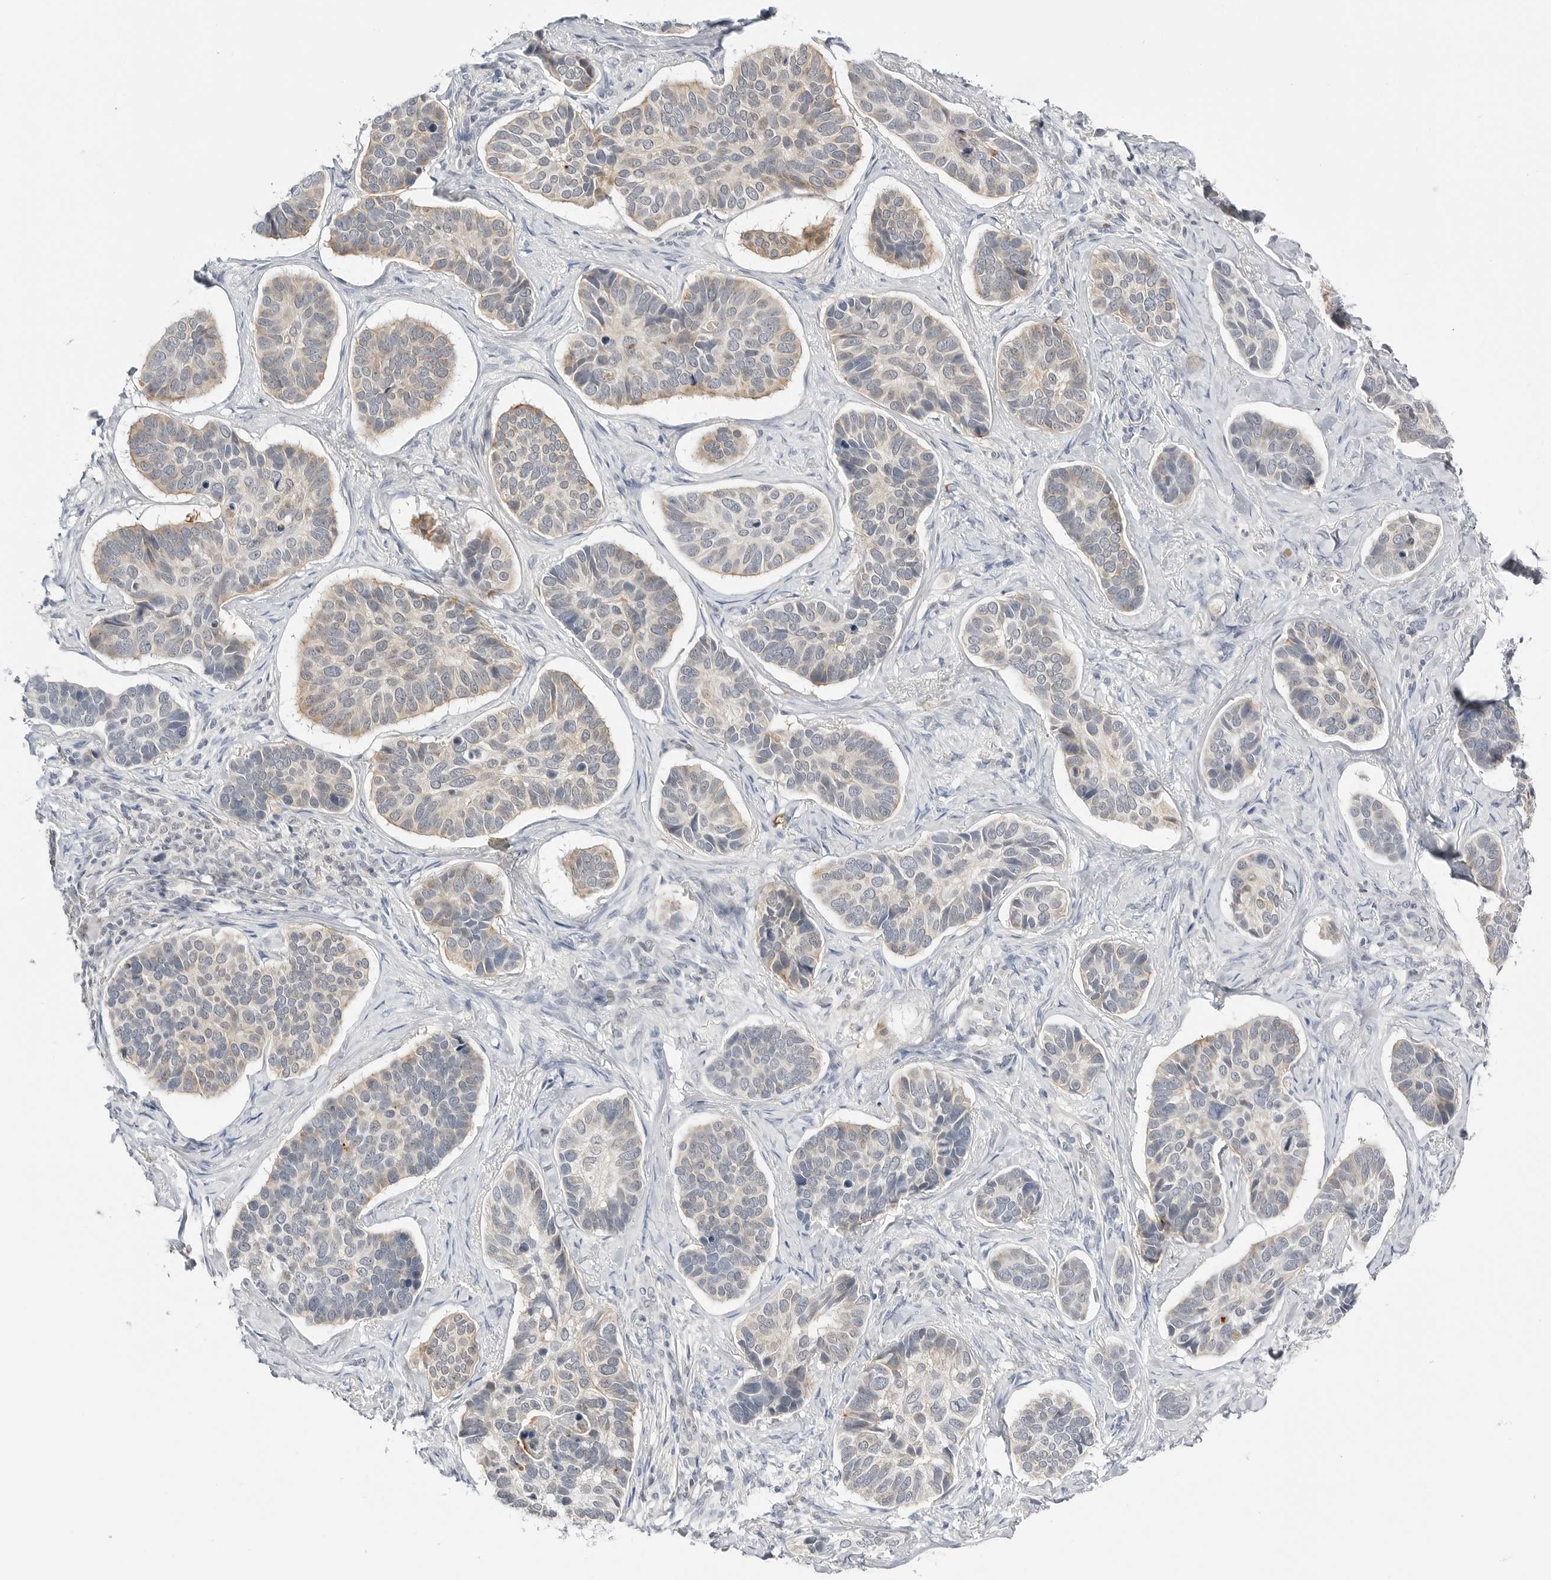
{"staining": {"intensity": "weak", "quantity": "25%-75%", "location": "cytoplasmic/membranous"}, "tissue": "skin cancer", "cell_type": "Tumor cells", "image_type": "cancer", "snomed": [{"axis": "morphology", "description": "Basal cell carcinoma"}, {"axis": "topography", "description": "Skin"}], "caption": "This photomicrograph shows immunohistochemistry staining of skin cancer (basal cell carcinoma), with low weak cytoplasmic/membranous expression in about 25%-75% of tumor cells.", "gene": "MAP2K5", "patient": {"sex": "male", "age": 62}}